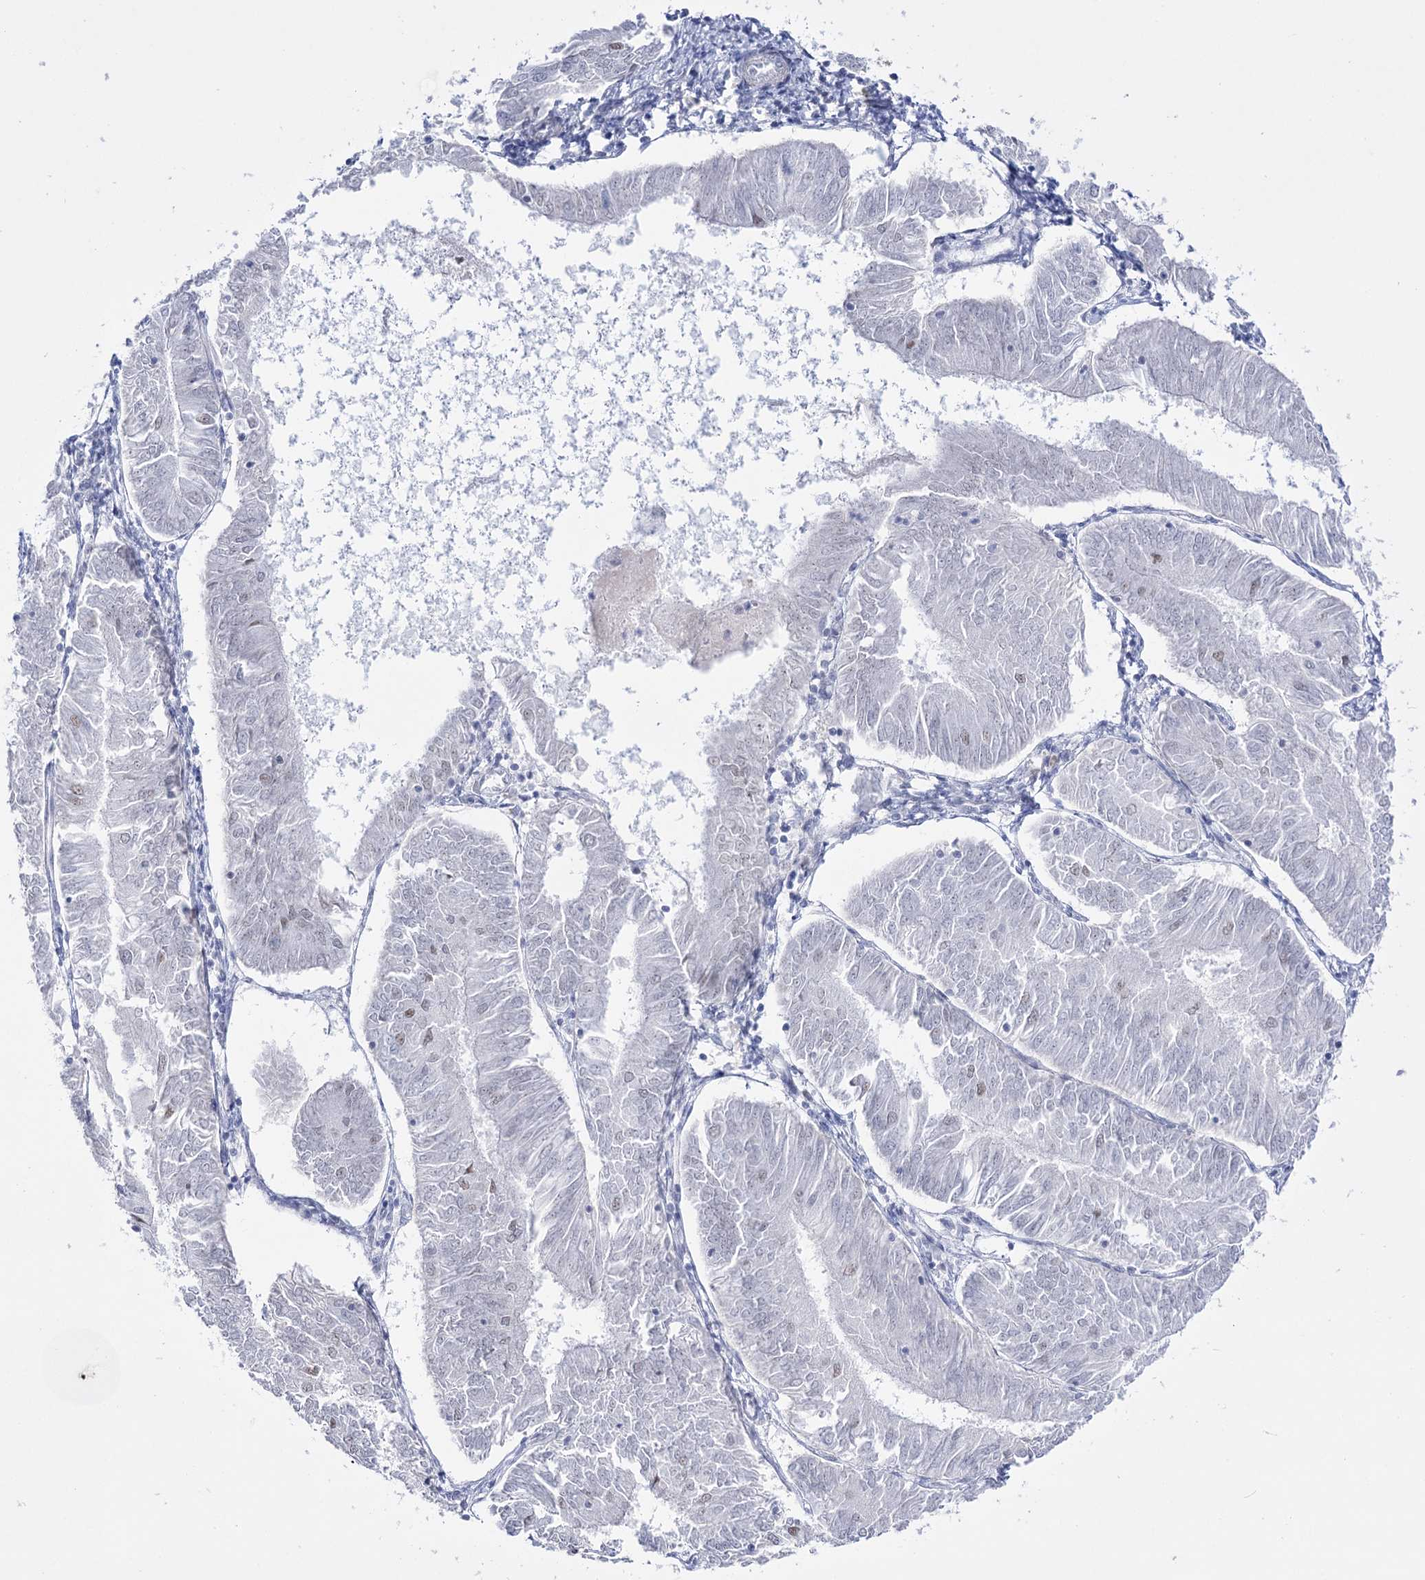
{"staining": {"intensity": "negative", "quantity": "none", "location": "none"}, "tissue": "endometrial cancer", "cell_type": "Tumor cells", "image_type": "cancer", "snomed": [{"axis": "morphology", "description": "Adenocarcinoma, NOS"}, {"axis": "topography", "description": "Endometrium"}], "caption": "An IHC image of endometrial adenocarcinoma is shown. There is no staining in tumor cells of endometrial adenocarcinoma. The staining is performed using DAB (3,3'-diaminobenzidine) brown chromogen with nuclei counter-stained in using hematoxylin.", "gene": "RBM15B", "patient": {"sex": "female", "age": 58}}